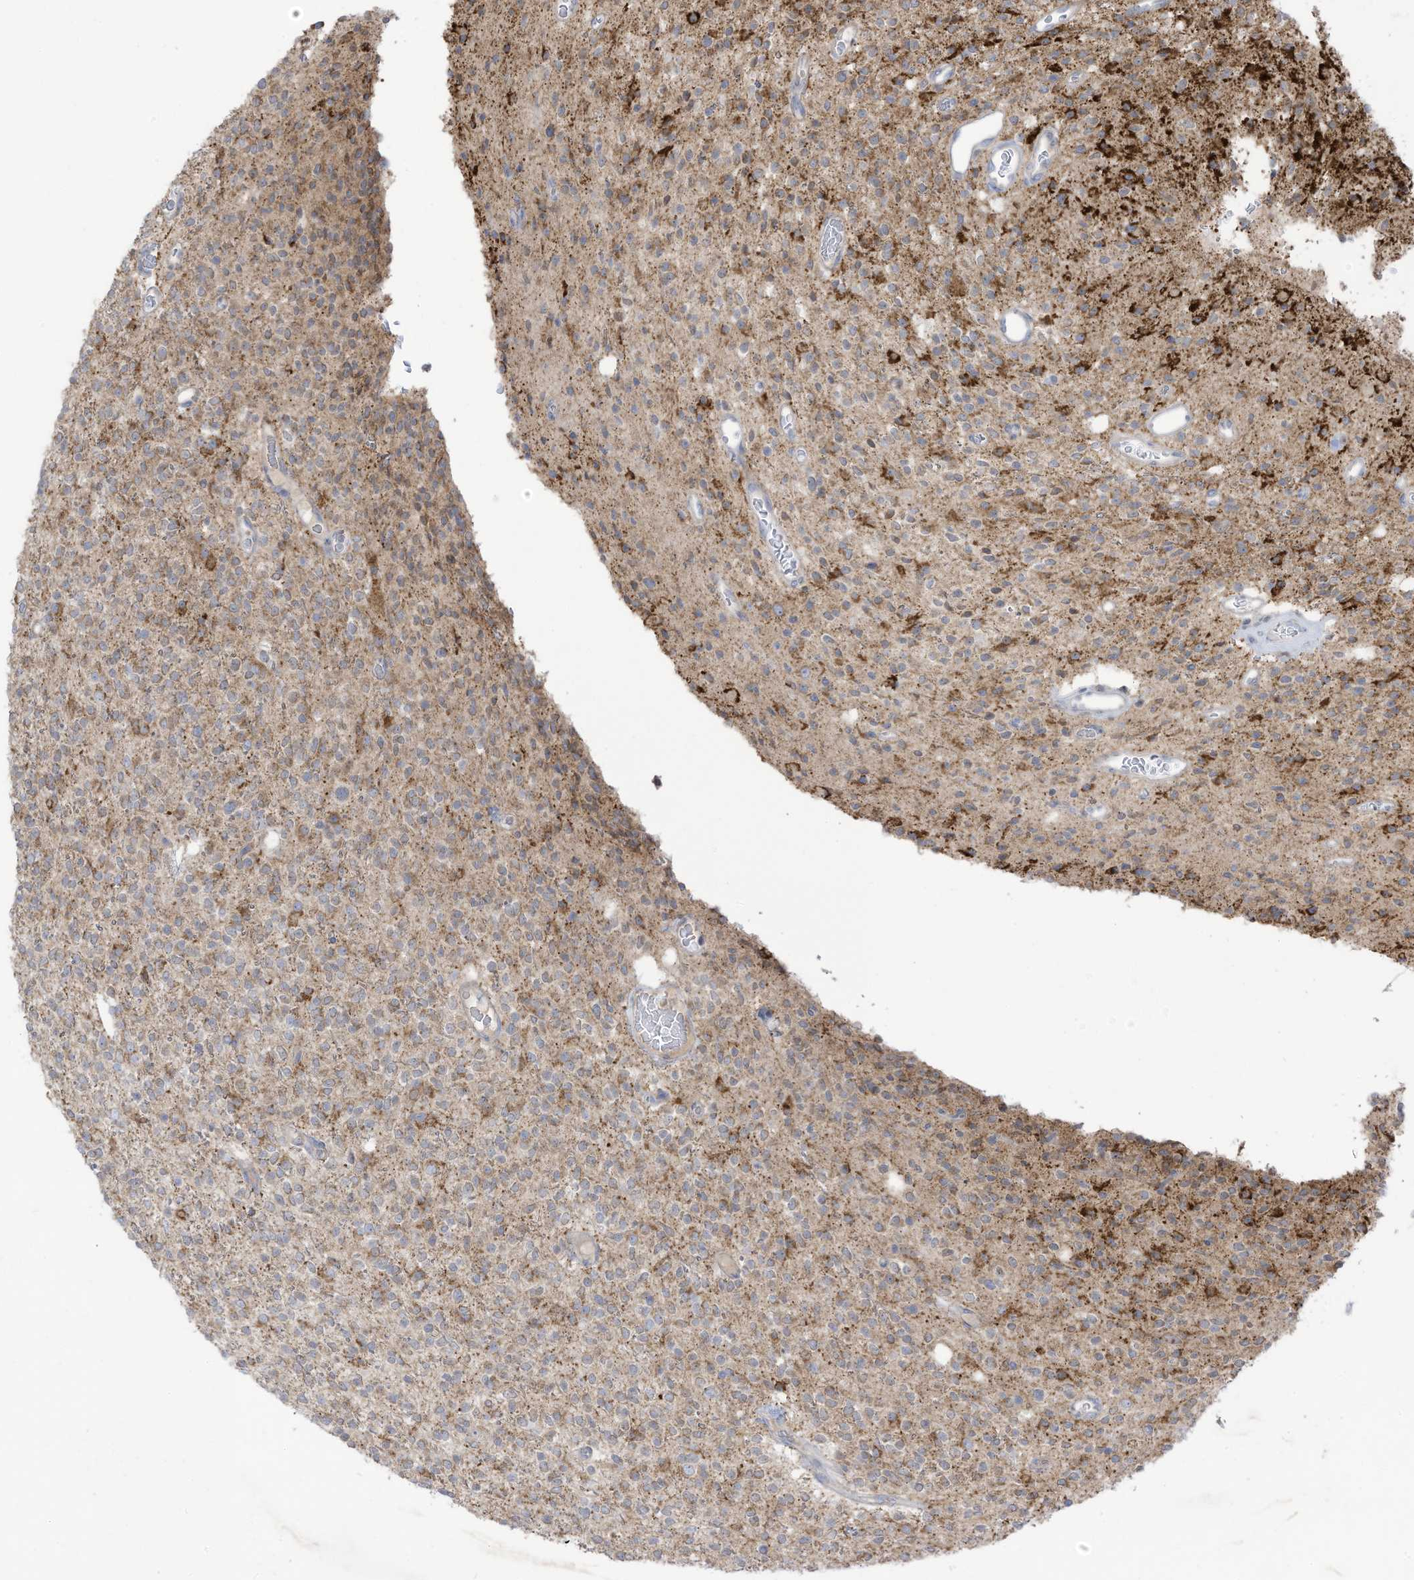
{"staining": {"intensity": "moderate", "quantity": "<25%", "location": "cytoplasmic/membranous"}, "tissue": "glioma", "cell_type": "Tumor cells", "image_type": "cancer", "snomed": [{"axis": "morphology", "description": "Glioma, malignant, High grade"}, {"axis": "topography", "description": "Brain"}], "caption": "This photomicrograph shows IHC staining of human glioma, with low moderate cytoplasmic/membranous positivity in about <25% of tumor cells.", "gene": "CGAS", "patient": {"sex": "male", "age": 34}}